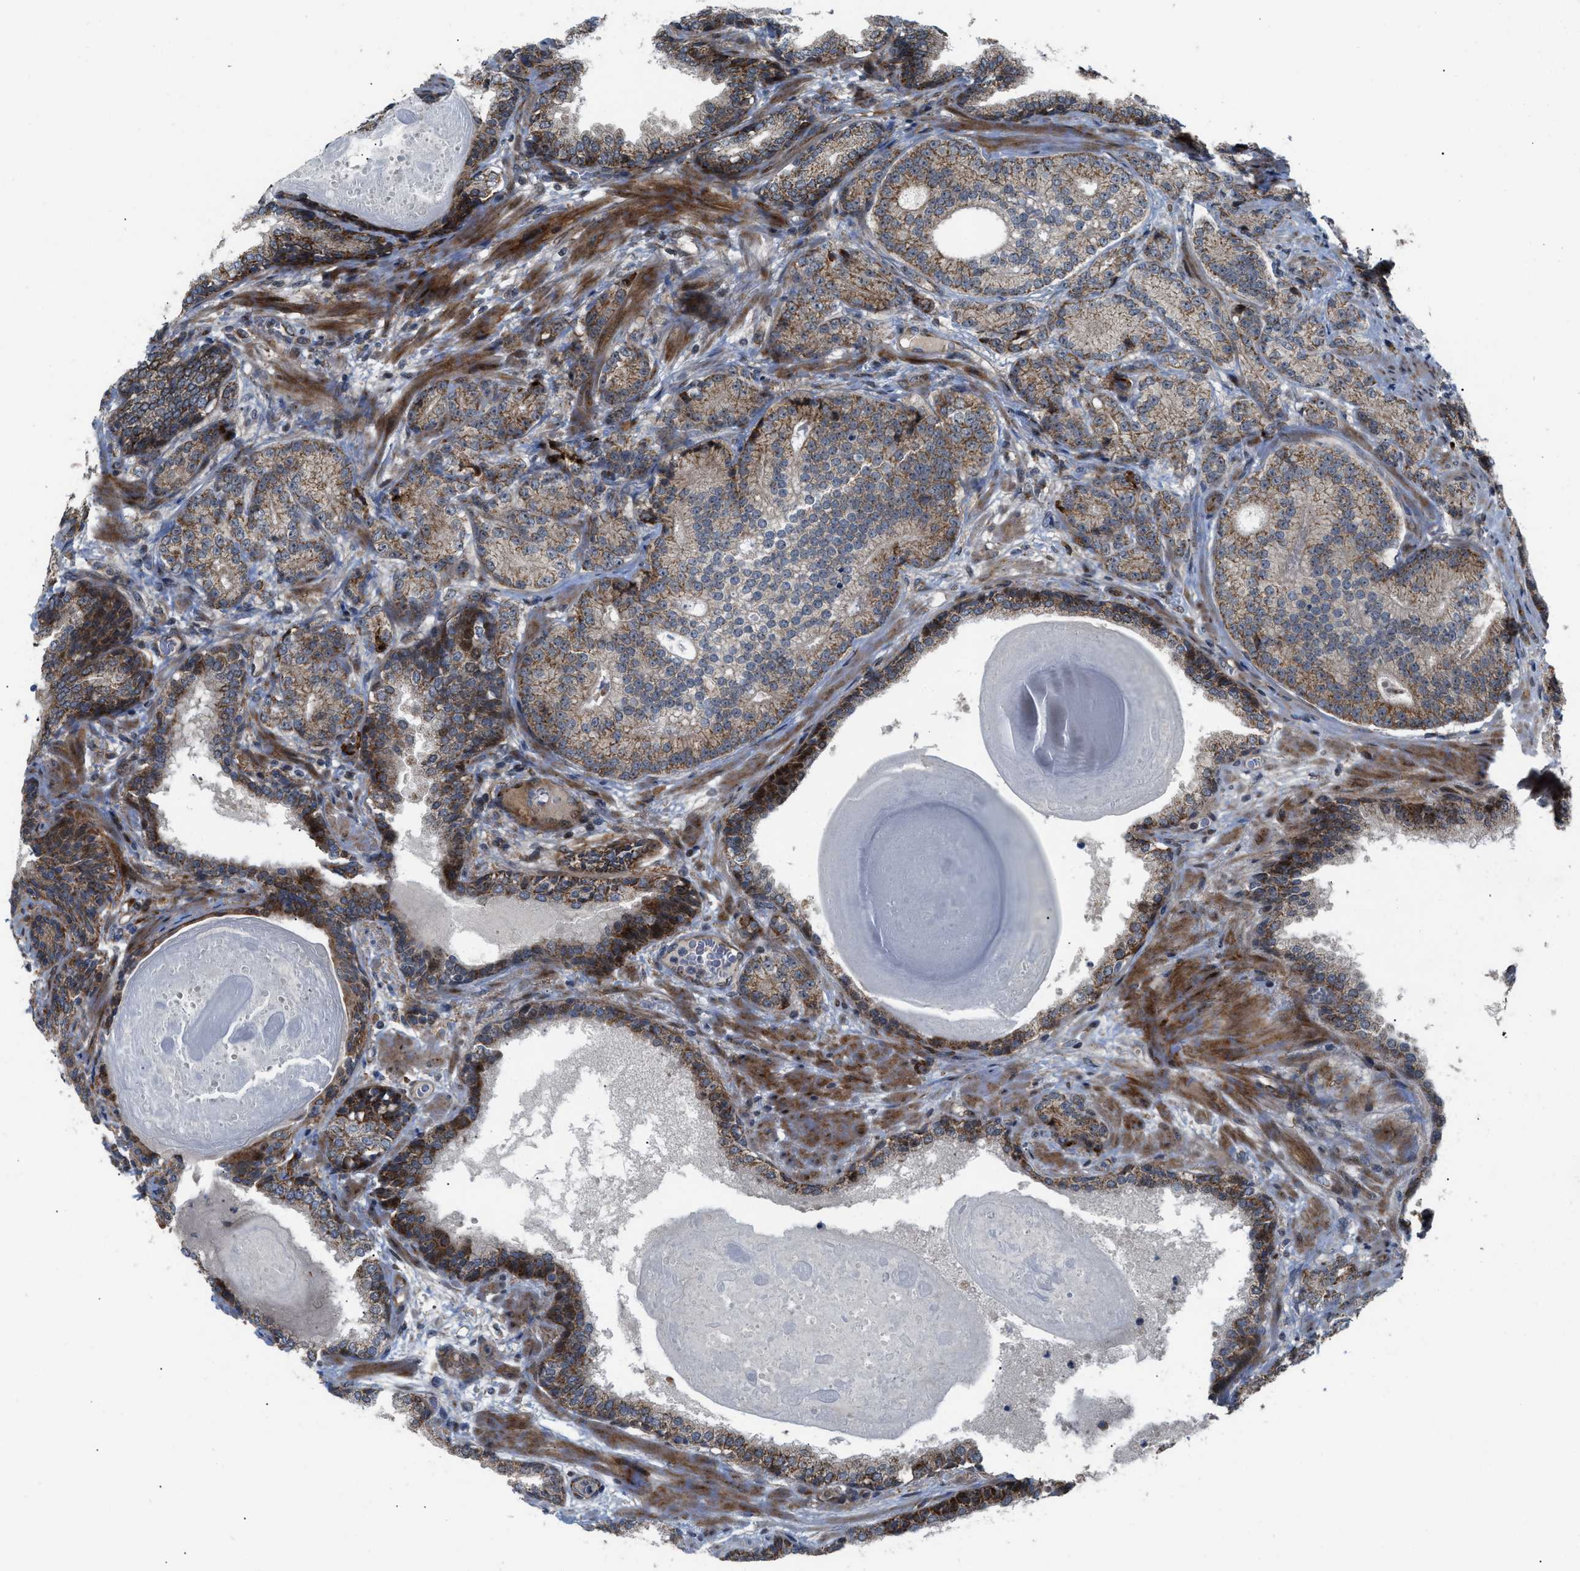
{"staining": {"intensity": "moderate", "quantity": ">75%", "location": "cytoplasmic/membranous"}, "tissue": "prostate cancer", "cell_type": "Tumor cells", "image_type": "cancer", "snomed": [{"axis": "morphology", "description": "Adenocarcinoma, High grade"}, {"axis": "topography", "description": "Prostate"}], "caption": "Immunohistochemical staining of human prostate cancer (adenocarcinoma (high-grade)) exhibits moderate cytoplasmic/membranous protein staining in approximately >75% of tumor cells. (DAB IHC with brightfield microscopy, high magnification).", "gene": "AP3M2", "patient": {"sex": "male", "age": 61}}